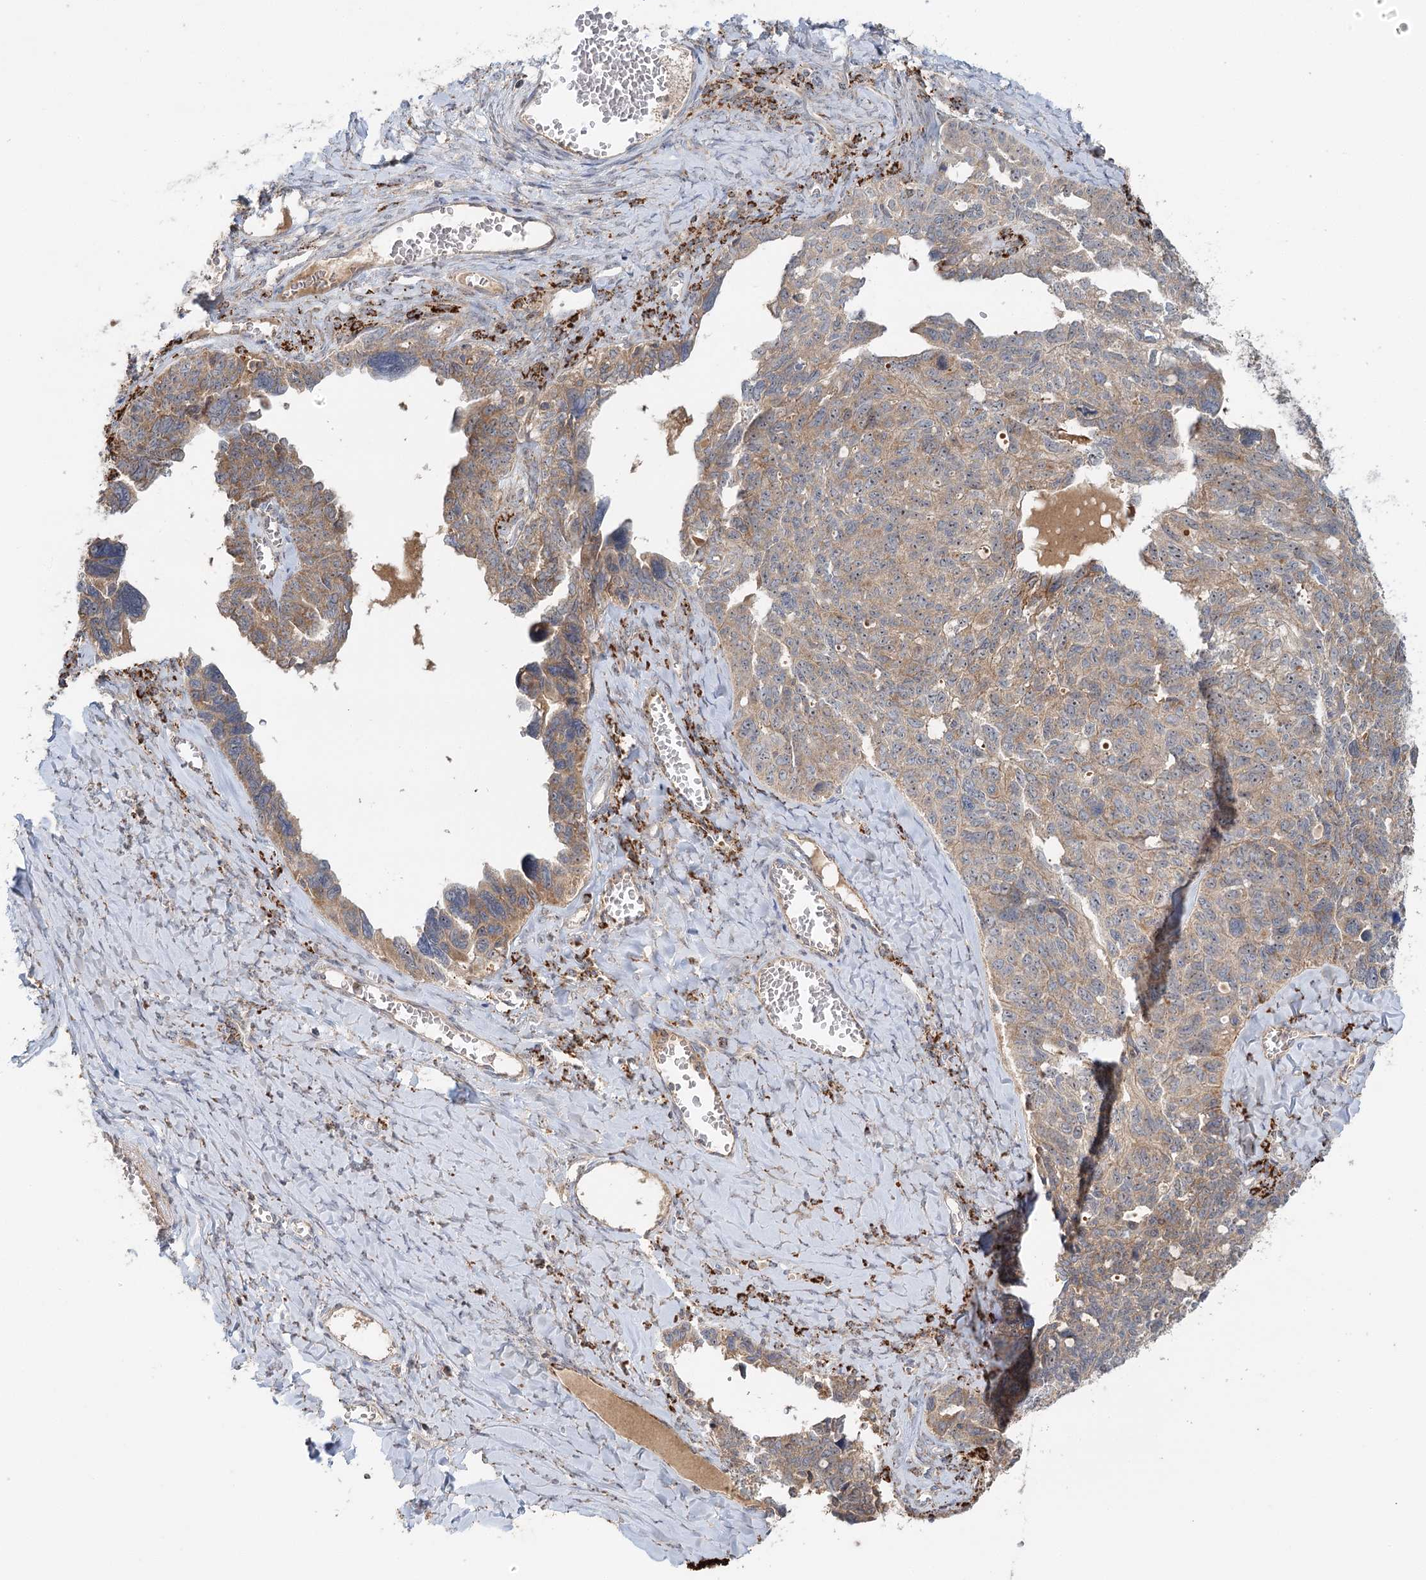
{"staining": {"intensity": "moderate", "quantity": "25%-75%", "location": "cytoplasmic/membranous,nuclear"}, "tissue": "ovarian cancer", "cell_type": "Tumor cells", "image_type": "cancer", "snomed": [{"axis": "morphology", "description": "Cystadenocarcinoma, serous, NOS"}, {"axis": "topography", "description": "Ovary"}], "caption": "Ovarian cancer tissue demonstrates moderate cytoplasmic/membranous and nuclear expression in about 25%-75% of tumor cells", "gene": "RAPGEF6", "patient": {"sex": "female", "age": 79}}